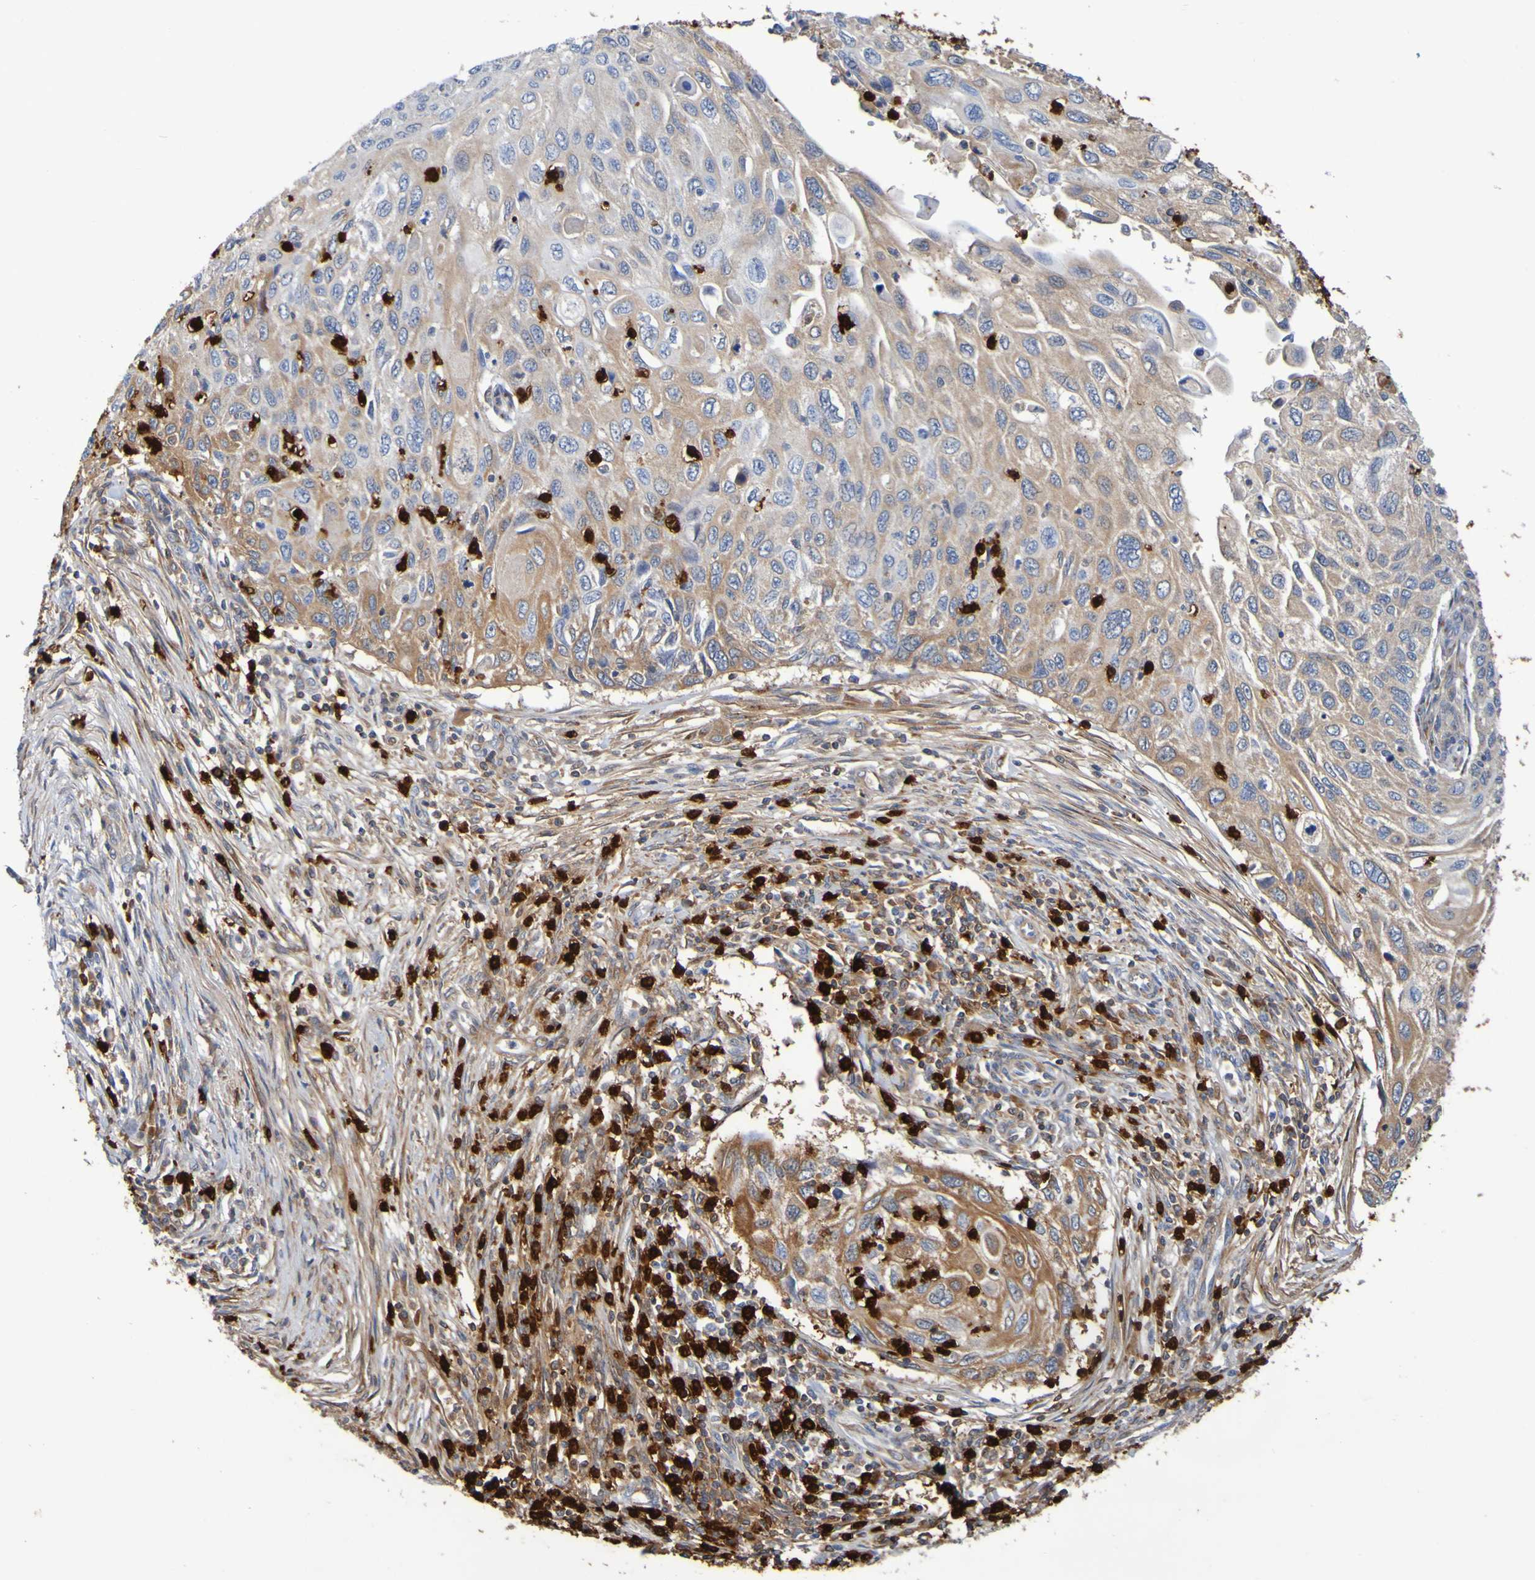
{"staining": {"intensity": "moderate", "quantity": ">75%", "location": "cytoplasmic/membranous"}, "tissue": "cervical cancer", "cell_type": "Tumor cells", "image_type": "cancer", "snomed": [{"axis": "morphology", "description": "Squamous cell carcinoma, NOS"}, {"axis": "topography", "description": "Cervix"}], "caption": "Moderate cytoplasmic/membranous protein positivity is present in about >75% of tumor cells in cervical squamous cell carcinoma.", "gene": "C11orf24", "patient": {"sex": "female", "age": 70}}